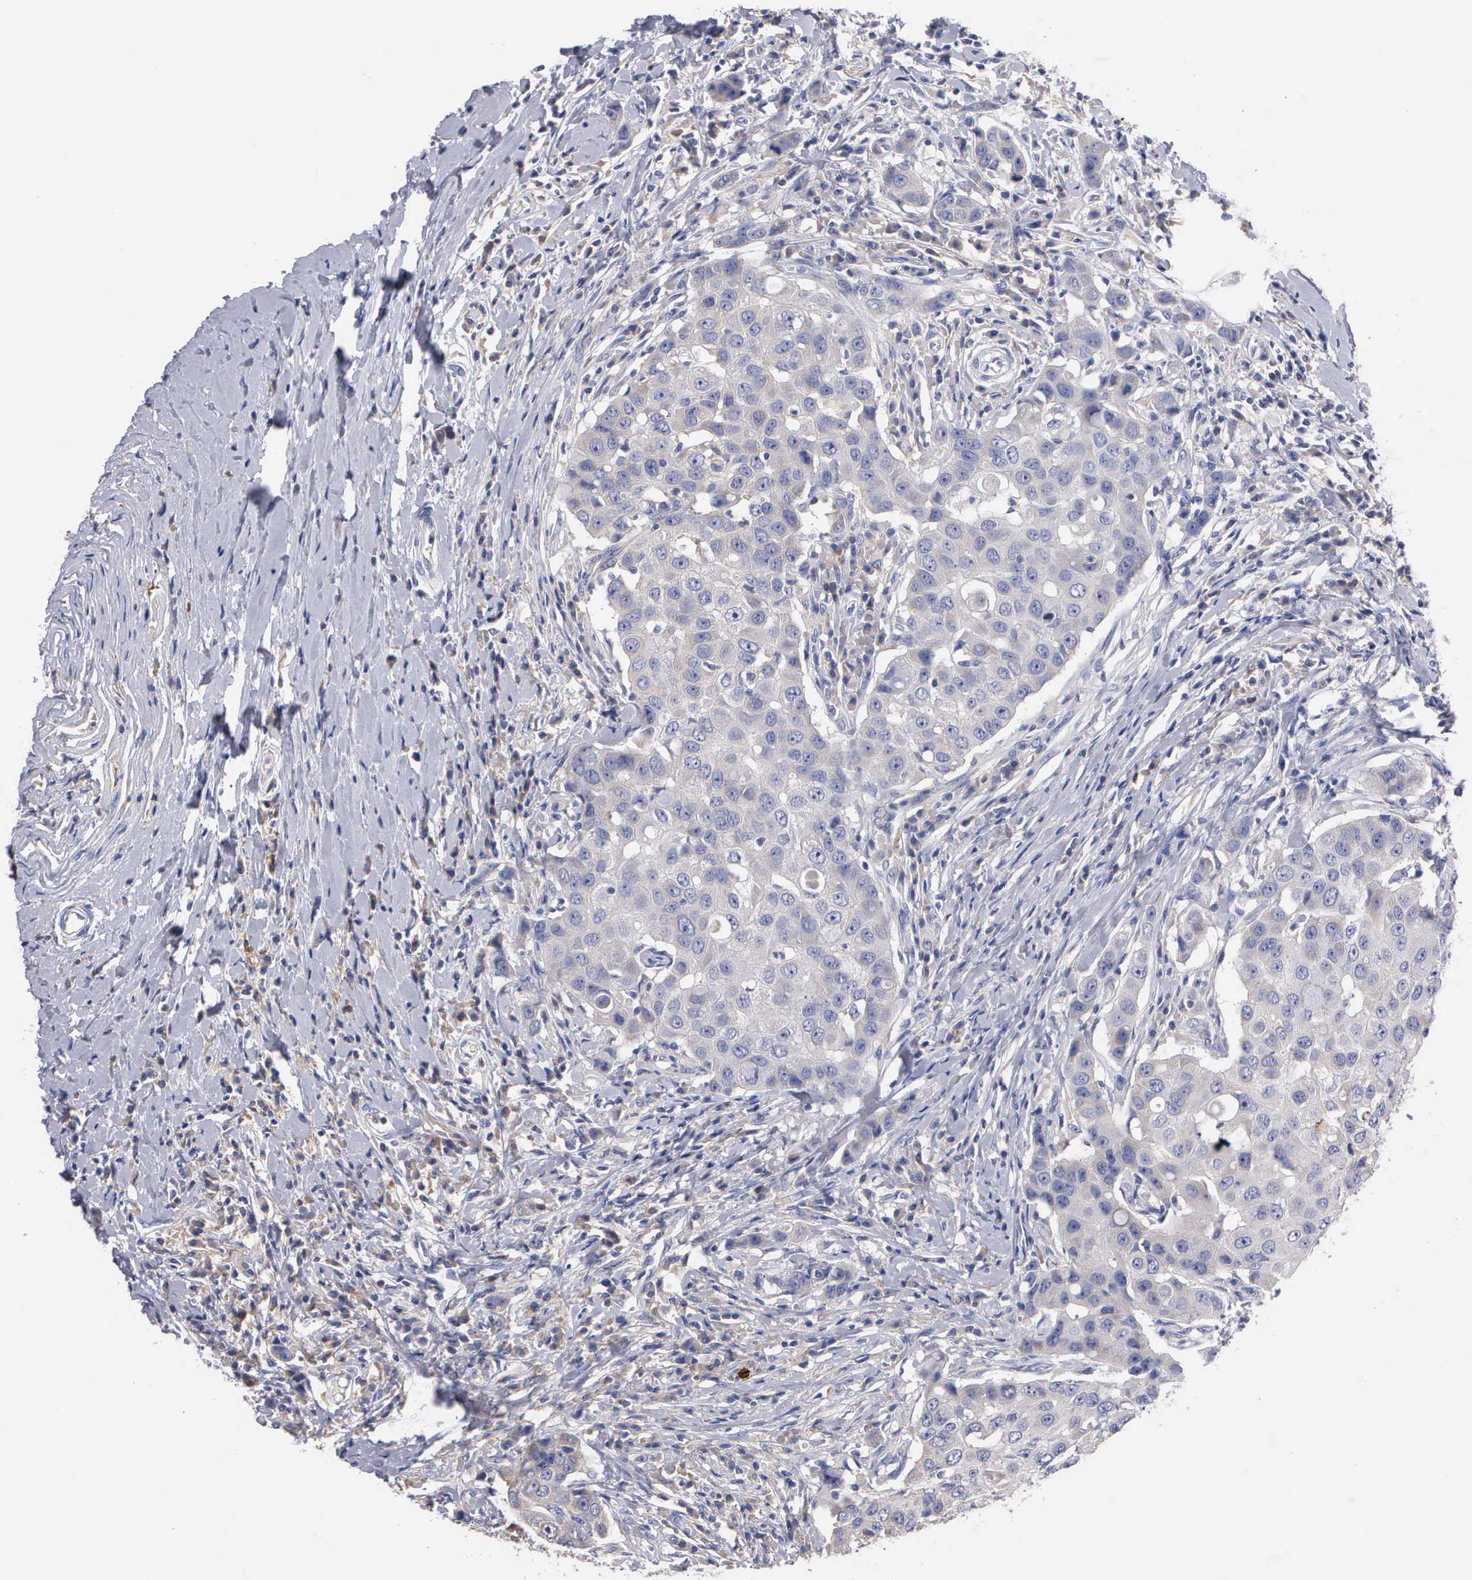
{"staining": {"intensity": "weak", "quantity": ">75%", "location": "cytoplasmic/membranous"}, "tissue": "breast cancer", "cell_type": "Tumor cells", "image_type": "cancer", "snomed": [{"axis": "morphology", "description": "Duct carcinoma"}, {"axis": "topography", "description": "Breast"}], "caption": "Tumor cells display low levels of weak cytoplasmic/membranous positivity in about >75% of cells in human breast cancer (invasive ductal carcinoma).", "gene": "PTGS2", "patient": {"sex": "female", "age": 27}}